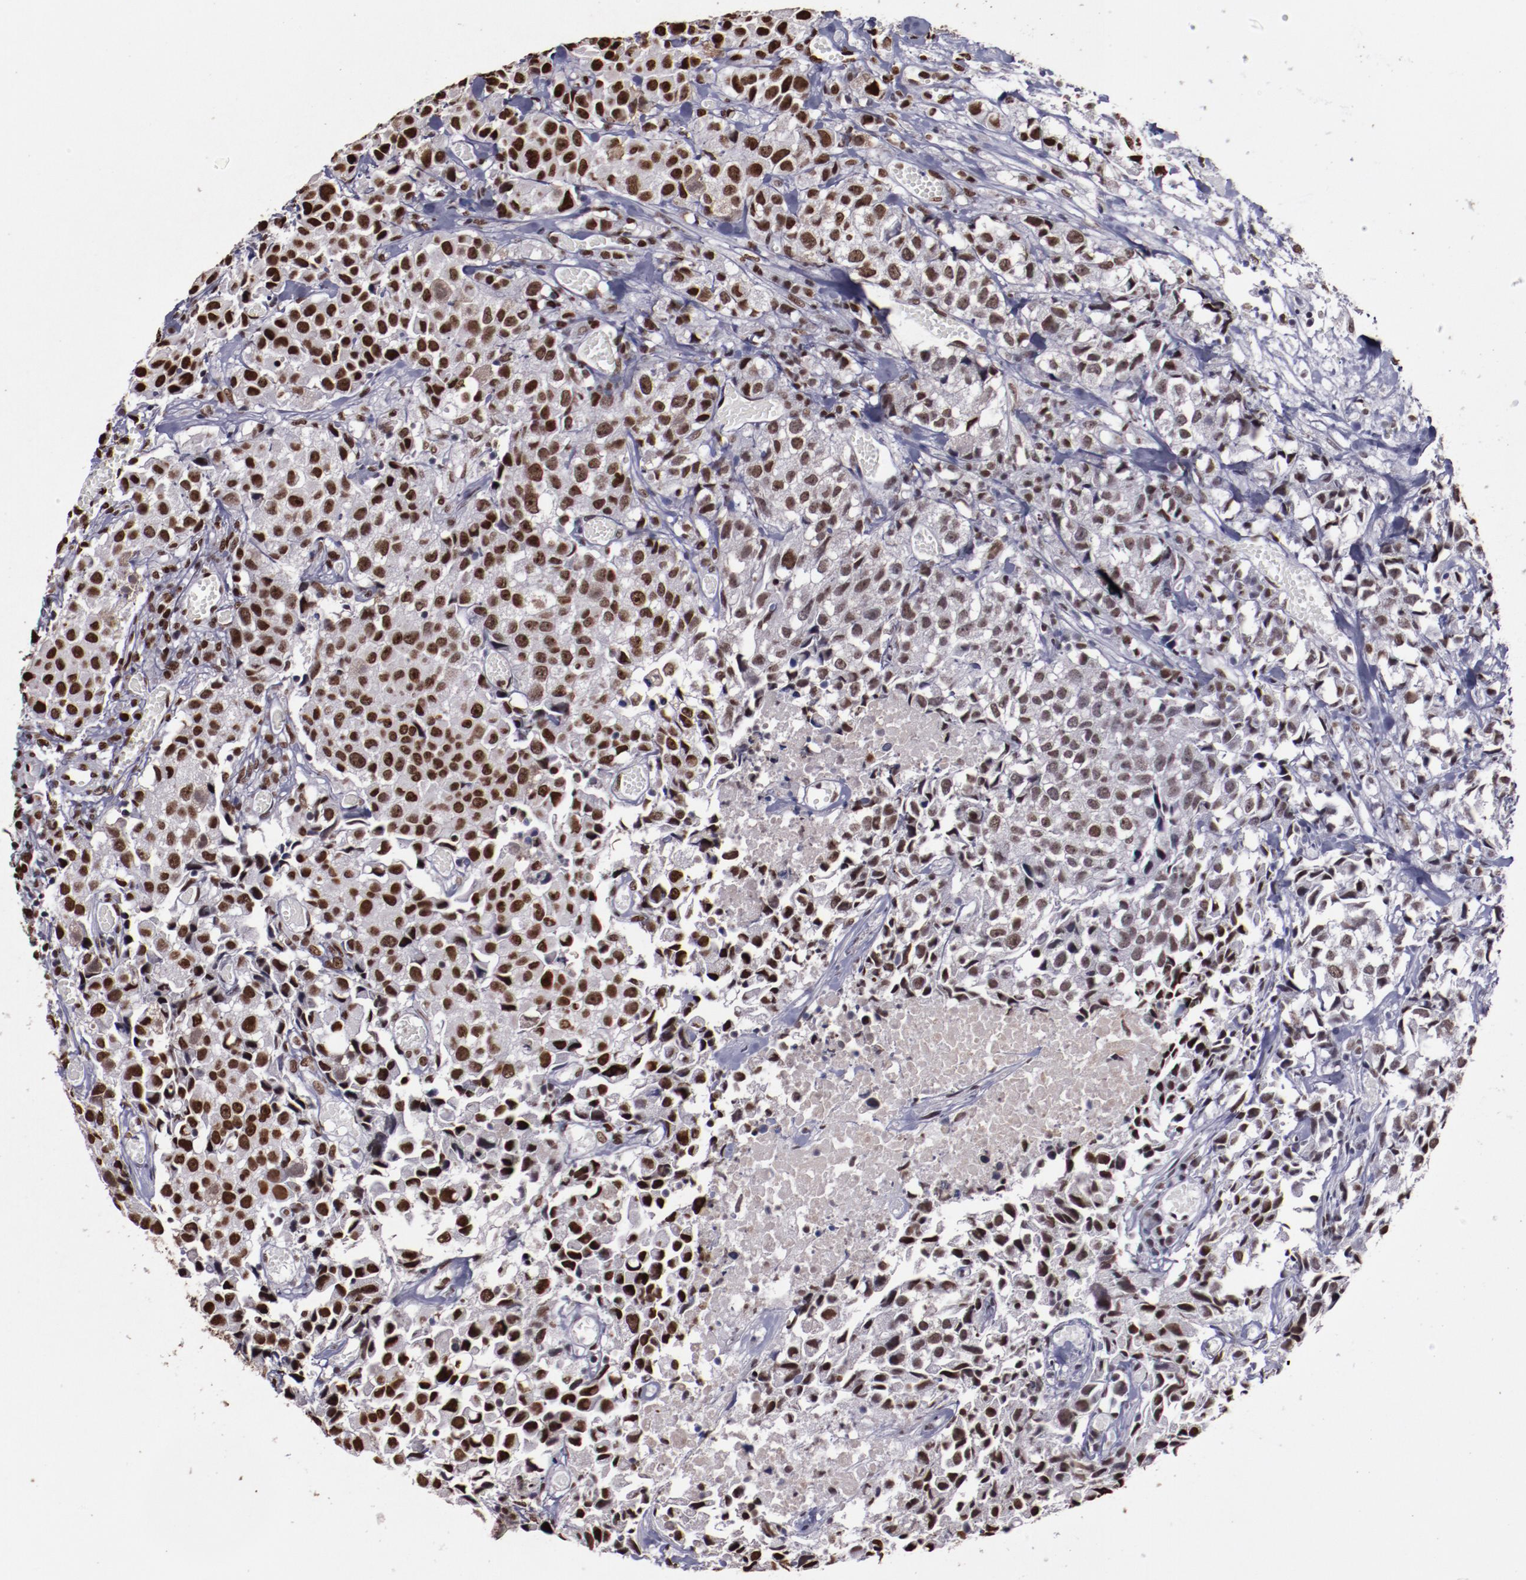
{"staining": {"intensity": "strong", "quantity": ">75%", "location": "nuclear"}, "tissue": "urothelial cancer", "cell_type": "Tumor cells", "image_type": "cancer", "snomed": [{"axis": "morphology", "description": "Urothelial carcinoma, High grade"}, {"axis": "topography", "description": "Urinary bladder"}], "caption": "Urothelial cancer stained with immunohistochemistry demonstrates strong nuclear expression in about >75% of tumor cells. (DAB IHC with brightfield microscopy, high magnification).", "gene": "APEX1", "patient": {"sex": "female", "age": 75}}